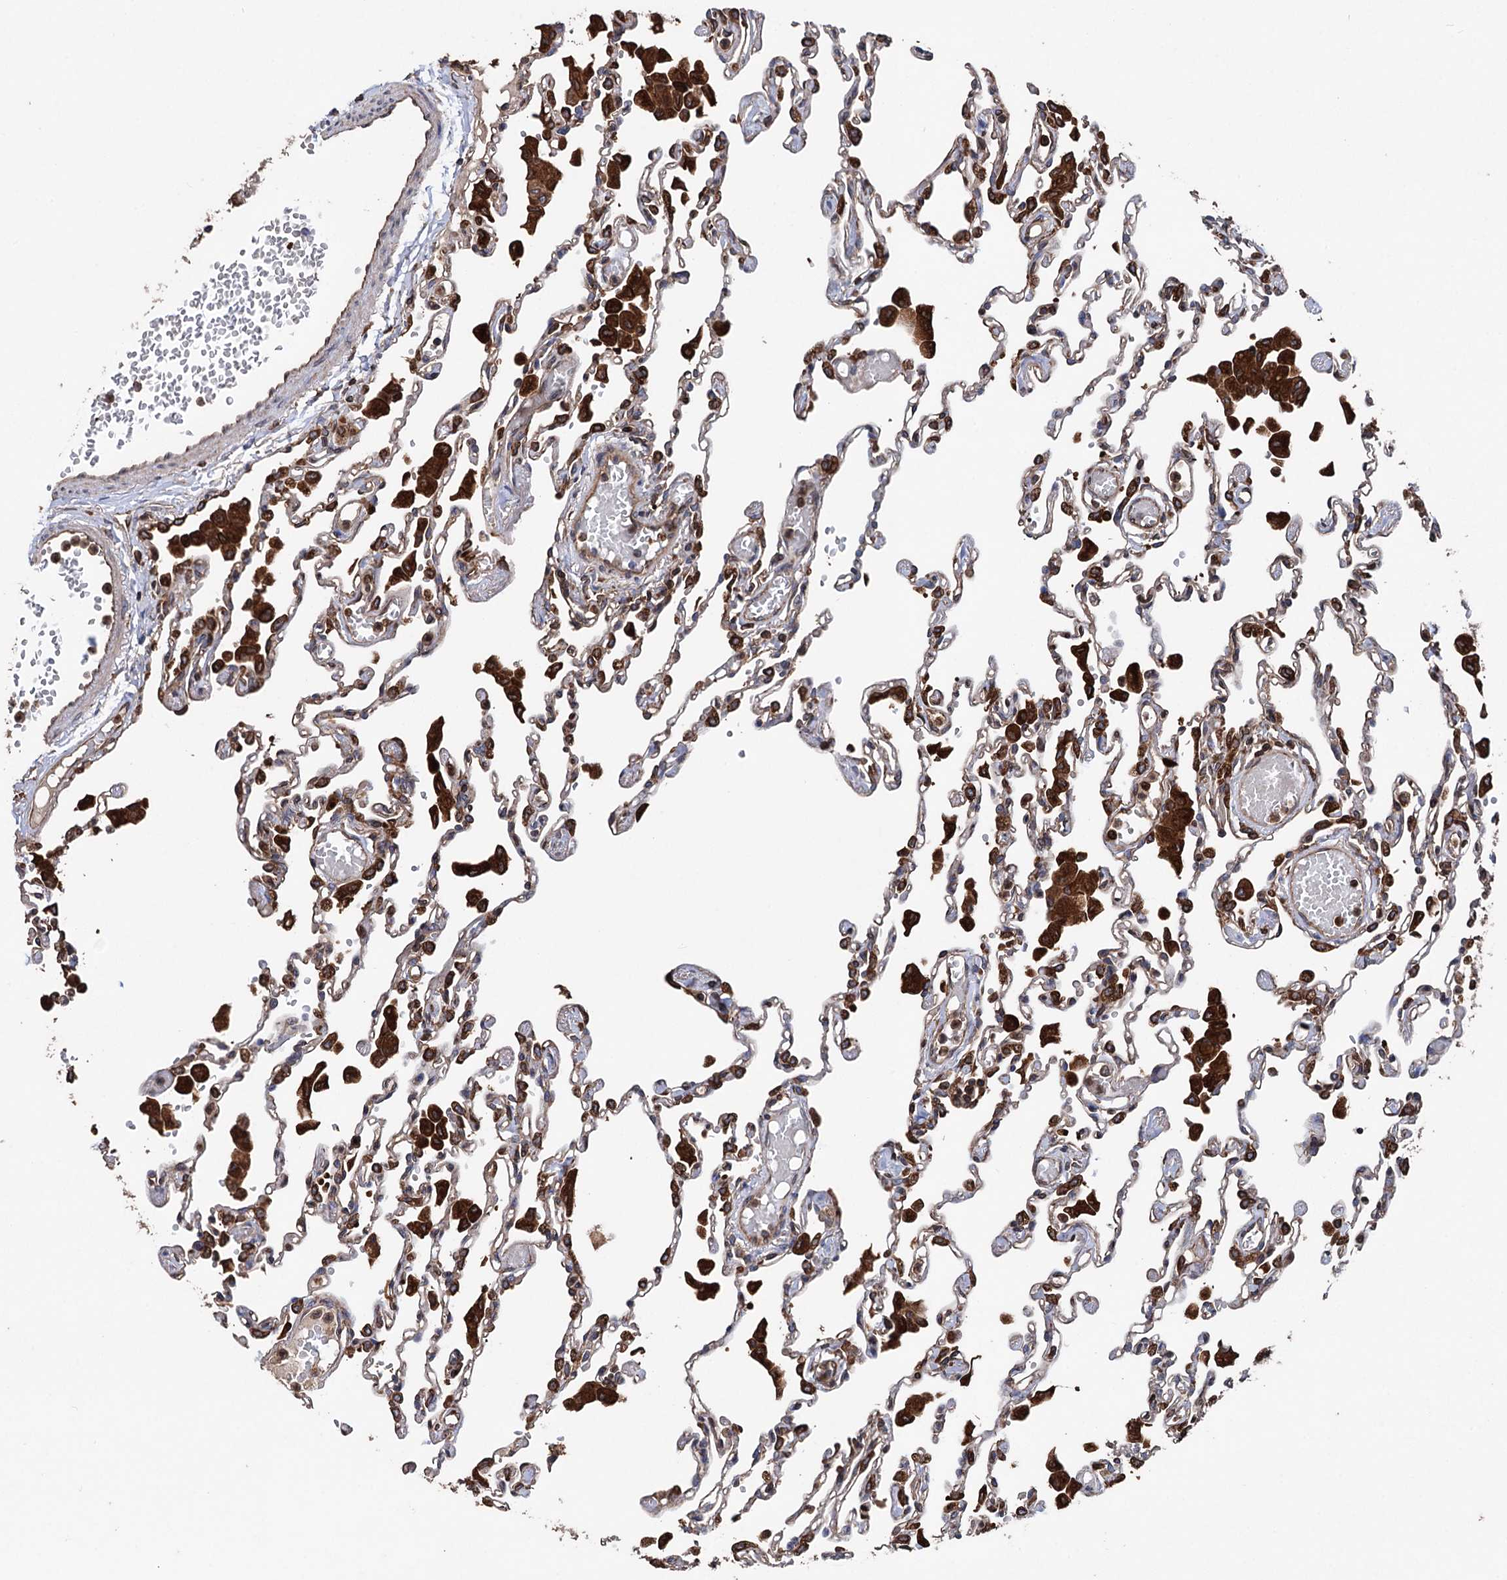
{"staining": {"intensity": "moderate", "quantity": "25%-75%", "location": "cytoplasmic/membranous"}, "tissue": "lung", "cell_type": "Alveolar cells", "image_type": "normal", "snomed": [{"axis": "morphology", "description": "Normal tissue, NOS"}, {"axis": "topography", "description": "Bronchus"}, {"axis": "topography", "description": "Lung"}], "caption": "Immunohistochemical staining of normal human lung reveals 25%-75% levels of moderate cytoplasmic/membranous protein staining in about 25%-75% of alveolar cells. (brown staining indicates protein expression, while blue staining denotes nuclei).", "gene": "STING1", "patient": {"sex": "female", "age": 49}}